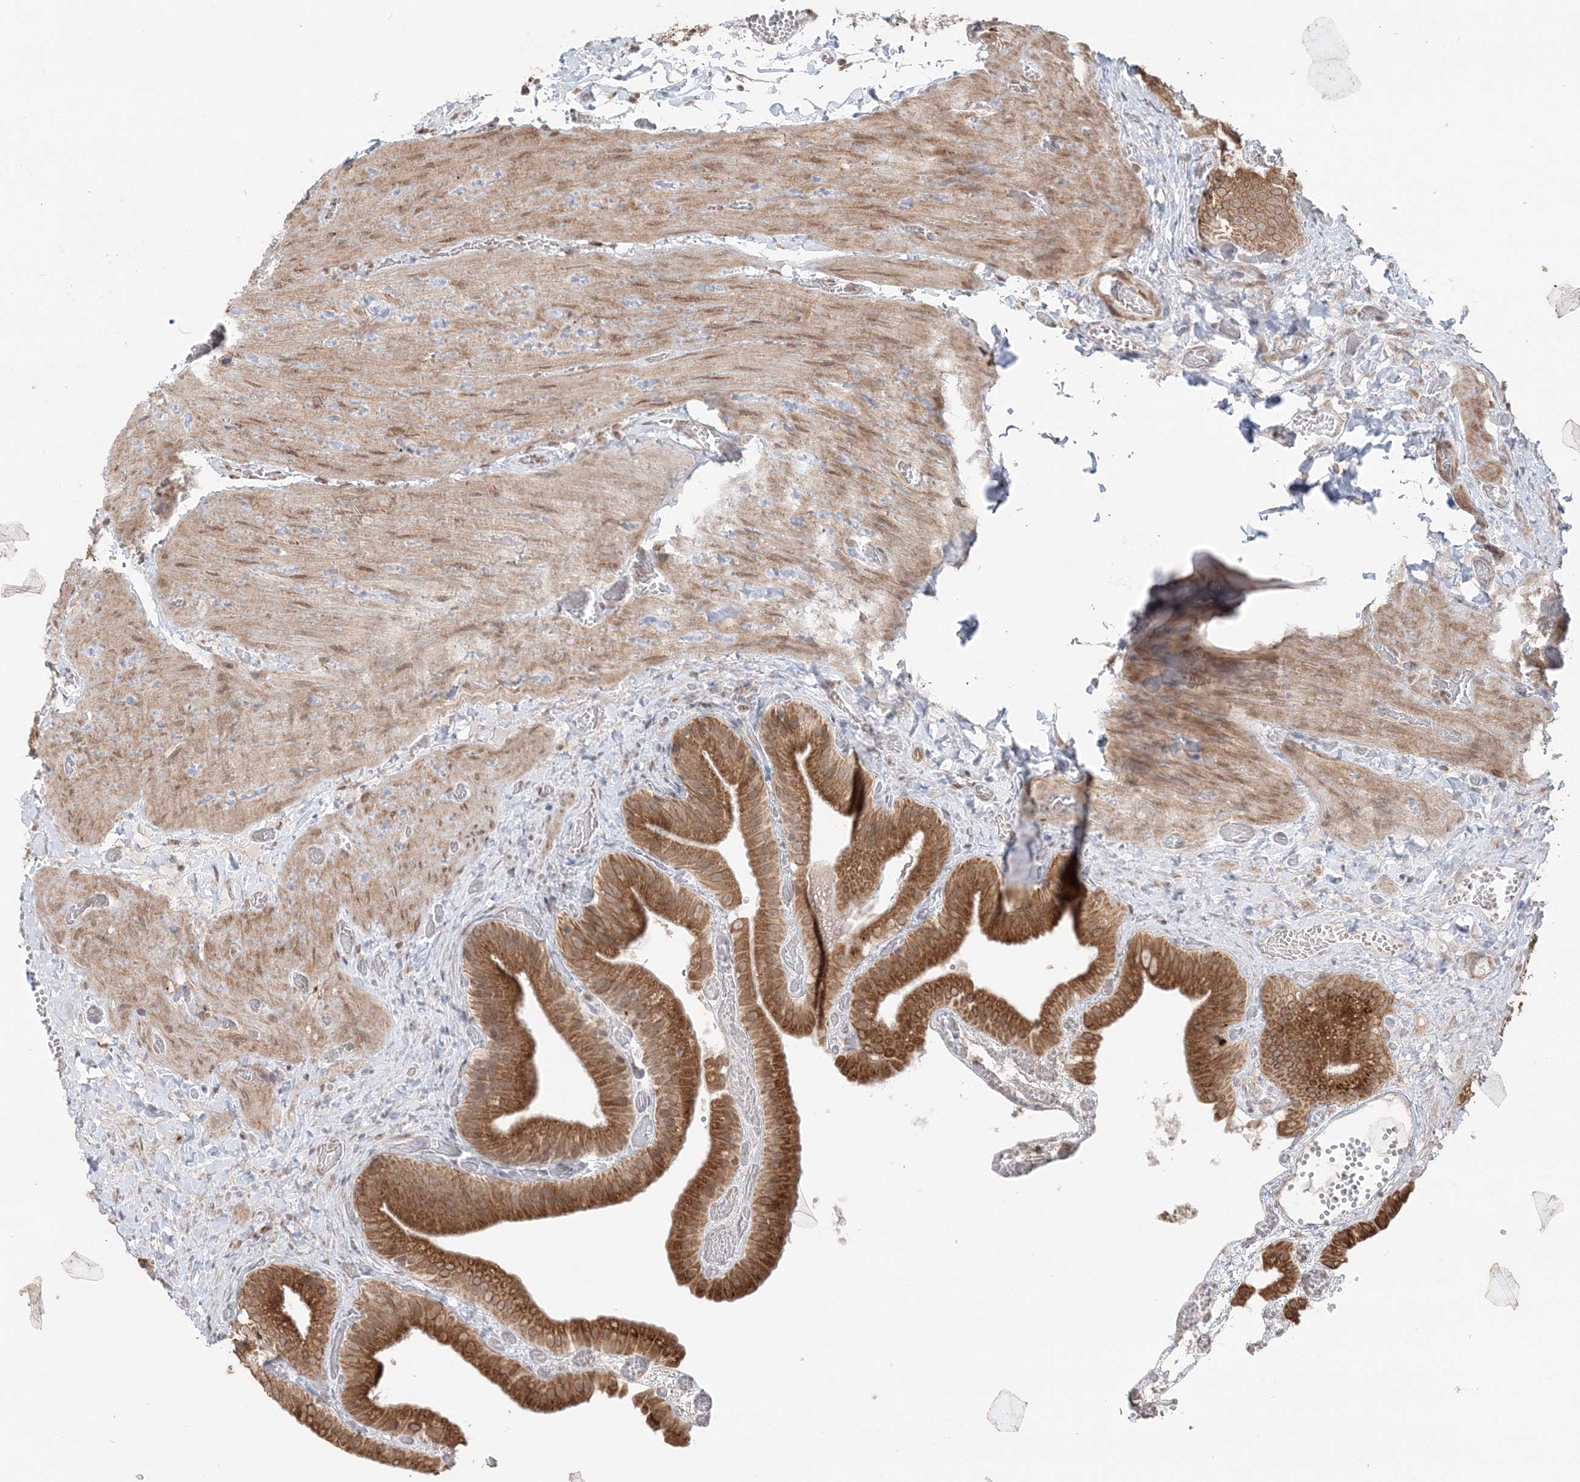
{"staining": {"intensity": "moderate", "quantity": ">75%", "location": "cytoplasmic/membranous"}, "tissue": "gallbladder", "cell_type": "Glandular cells", "image_type": "normal", "snomed": [{"axis": "morphology", "description": "Normal tissue, NOS"}, {"axis": "topography", "description": "Gallbladder"}], "caption": "Immunohistochemical staining of benign human gallbladder reveals medium levels of moderate cytoplasmic/membranous expression in approximately >75% of glandular cells. (brown staining indicates protein expression, while blue staining denotes nuclei).", "gene": "TMED10", "patient": {"sex": "female", "age": 64}}